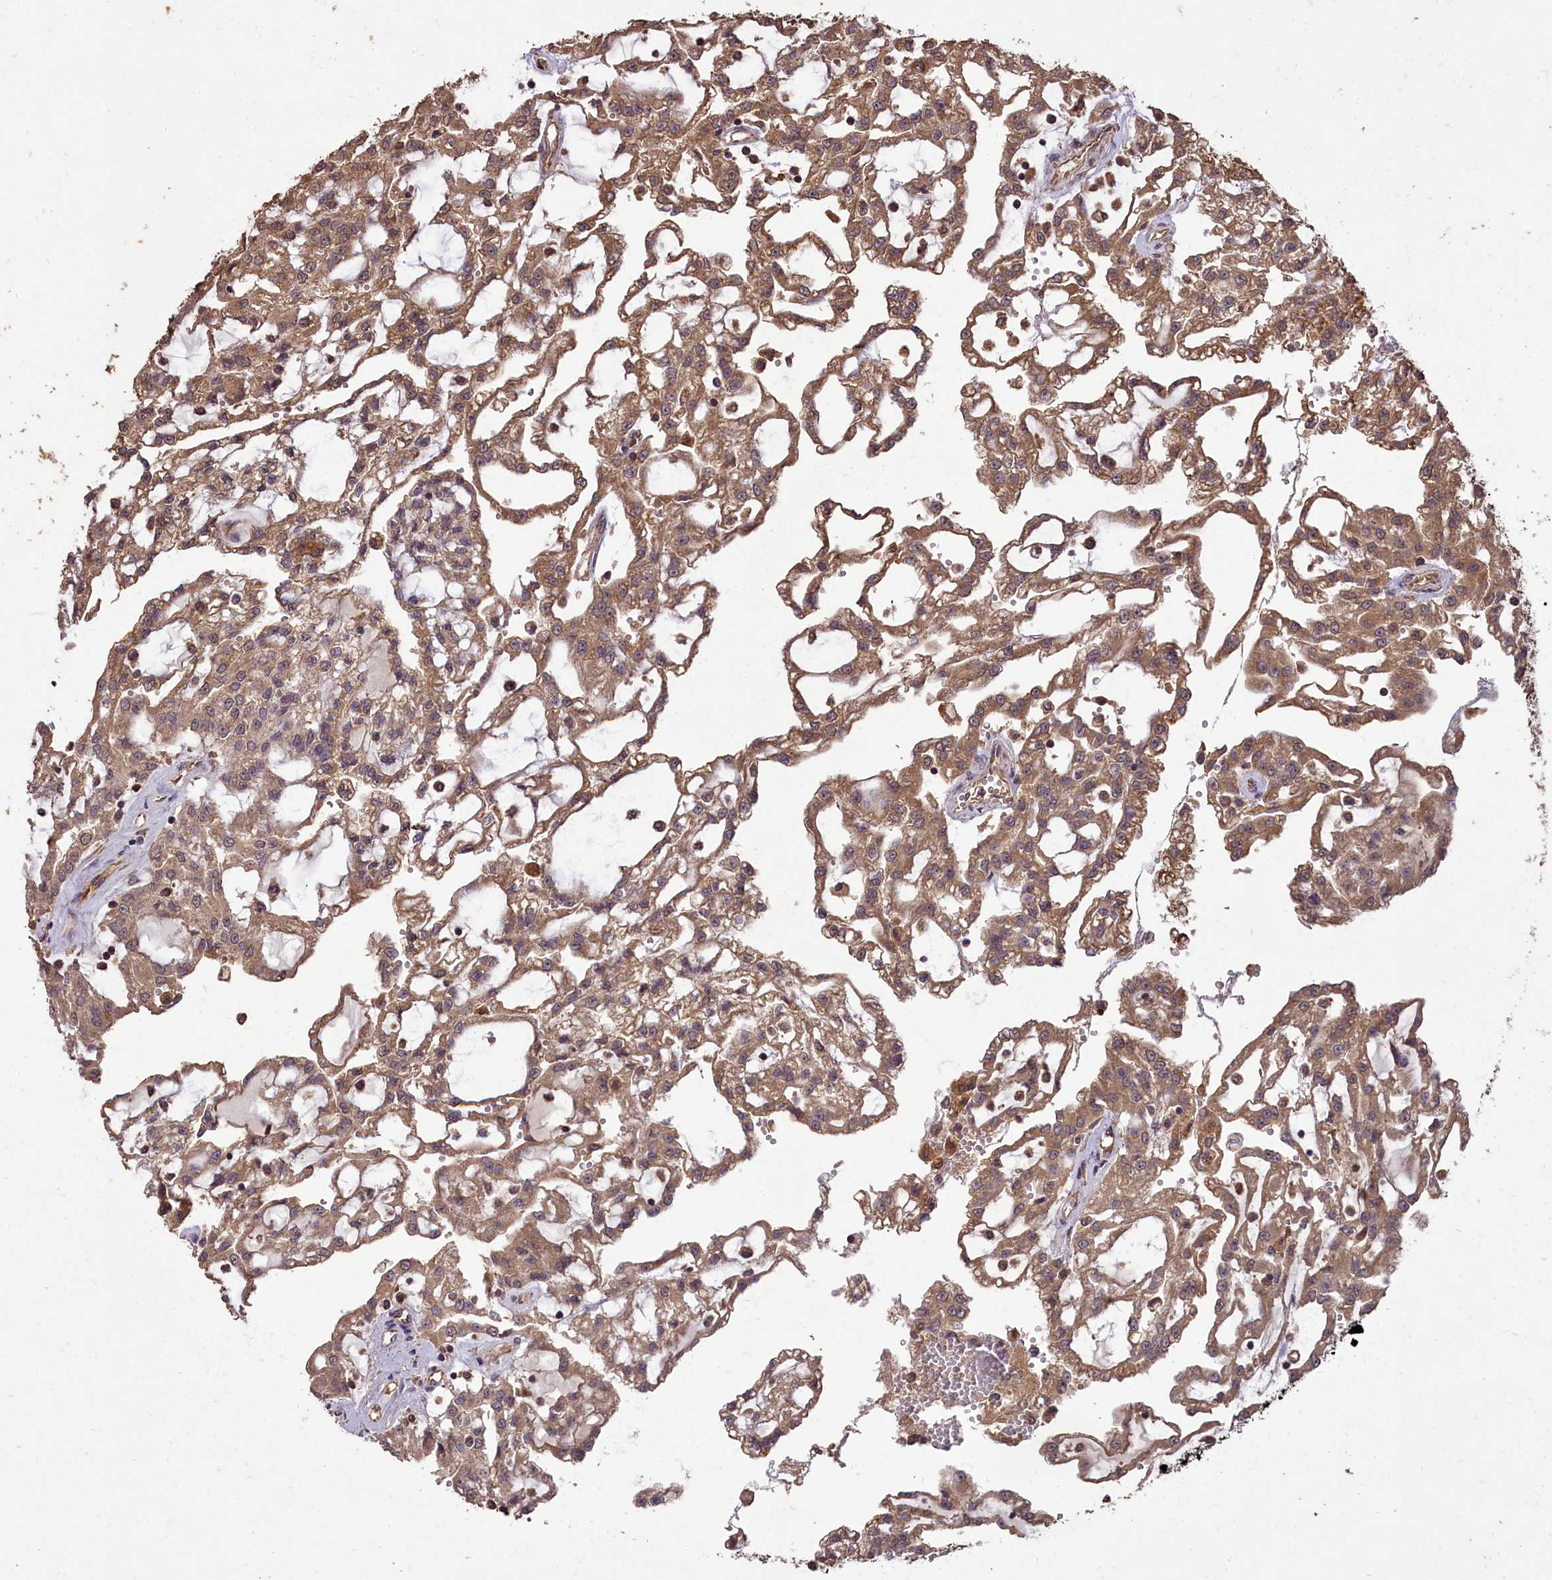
{"staining": {"intensity": "moderate", "quantity": ">75%", "location": "cytoplasmic/membranous"}, "tissue": "renal cancer", "cell_type": "Tumor cells", "image_type": "cancer", "snomed": [{"axis": "morphology", "description": "Adenocarcinoma, NOS"}, {"axis": "topography", "description": "Kidney"}], "caption": "Protein staining of renal adenocarcinoma tissue reveals moderate cytoplasmic/membranous expression in approximately >75% of tumor cells.", "gene": "TTLL10", "patient": {"sex": "male", "age": 63}}